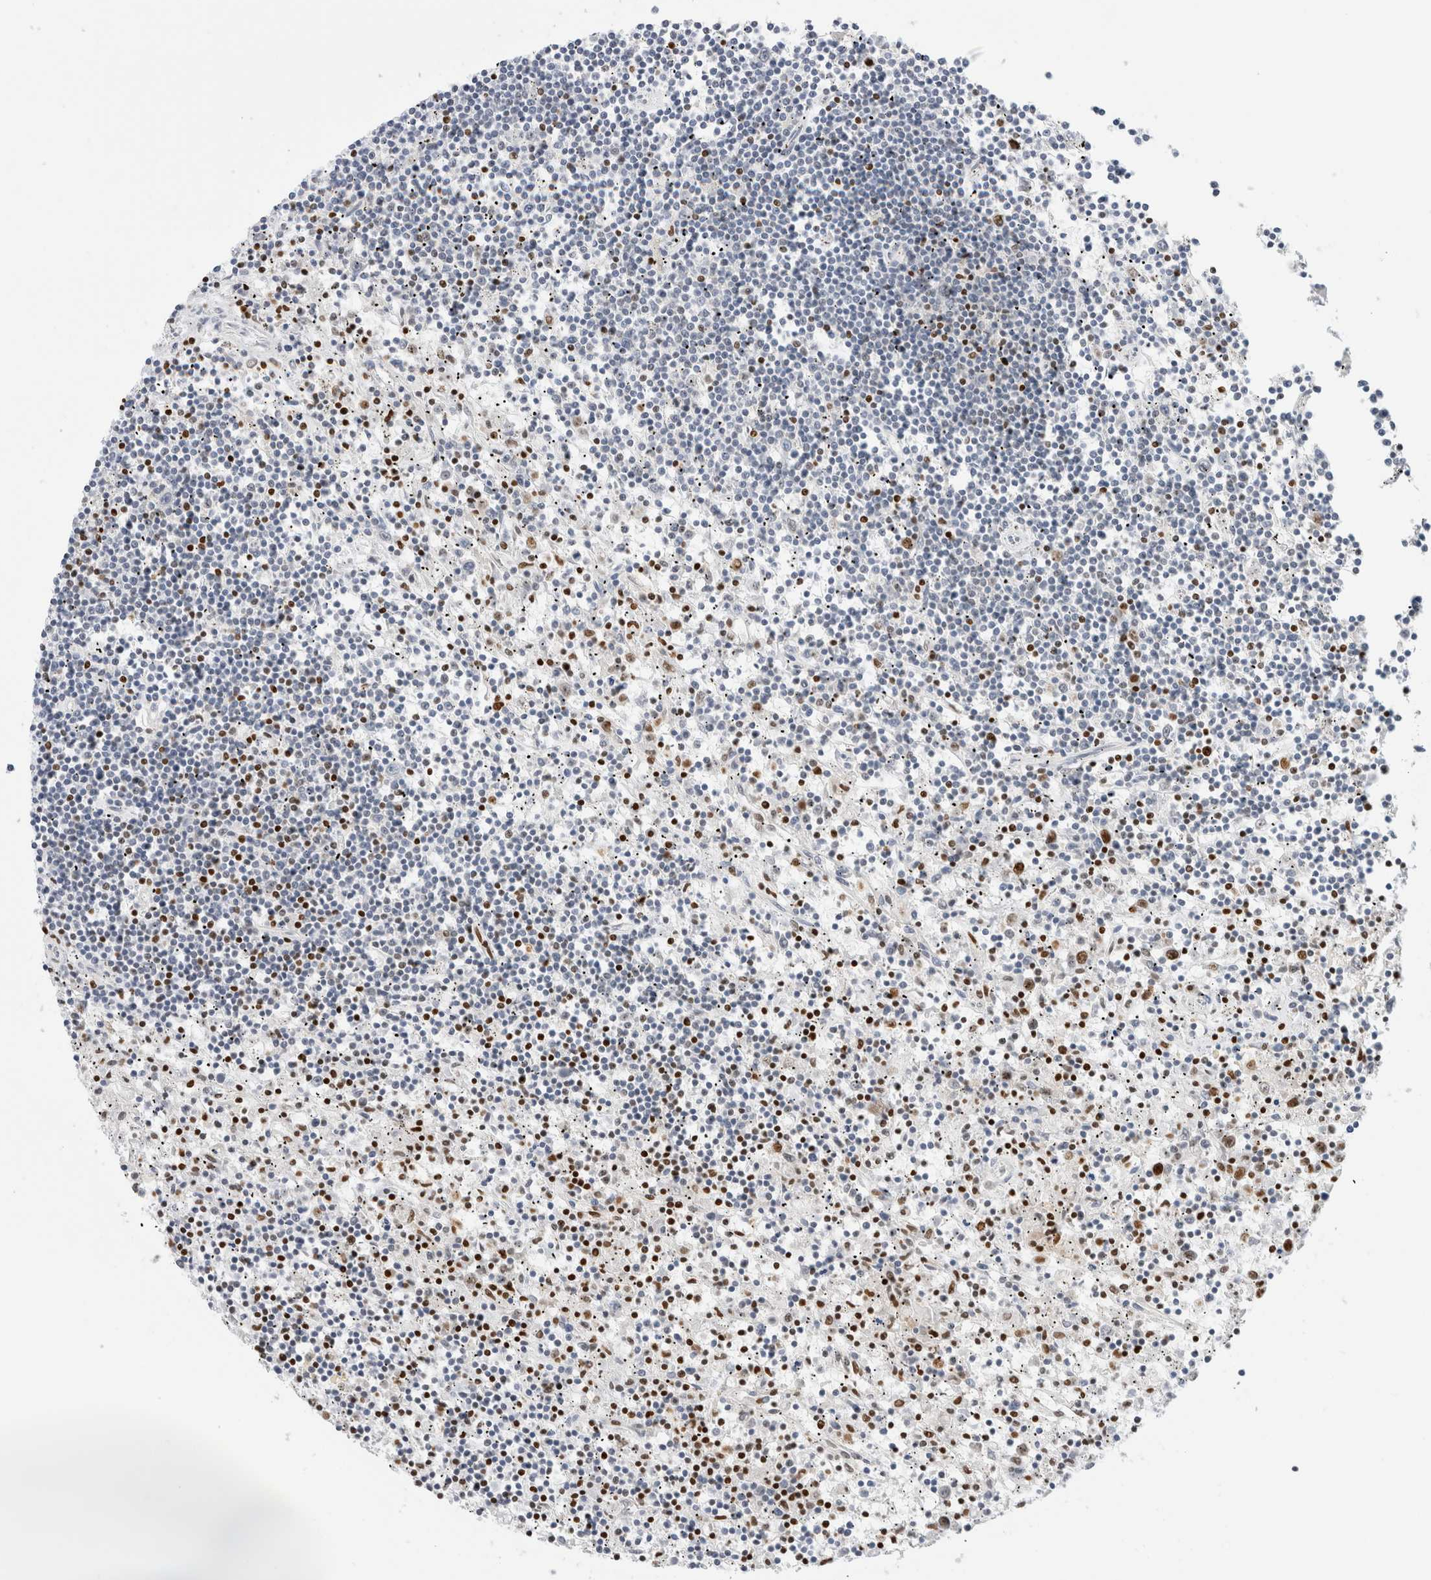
{"staining": {"intensity": "negative", "quantity": "none", "location": "none"}, "tissue": "lymphoma", "cell_type": "Tumor cells", "image_type": "cancer", "snomed": [{"axis": "morphology", "description": "Malignant lymphoma, non-Hodgkin's type, Low grade"}, {"axis": "topography", "description": "Spleen"}], "caption": "This is an immunohistochemistry micrograph of lymphoma. There is no expression in tumor cells.", "gene": "COPS7A", "patient": {"sex": "male", "age": 76}}